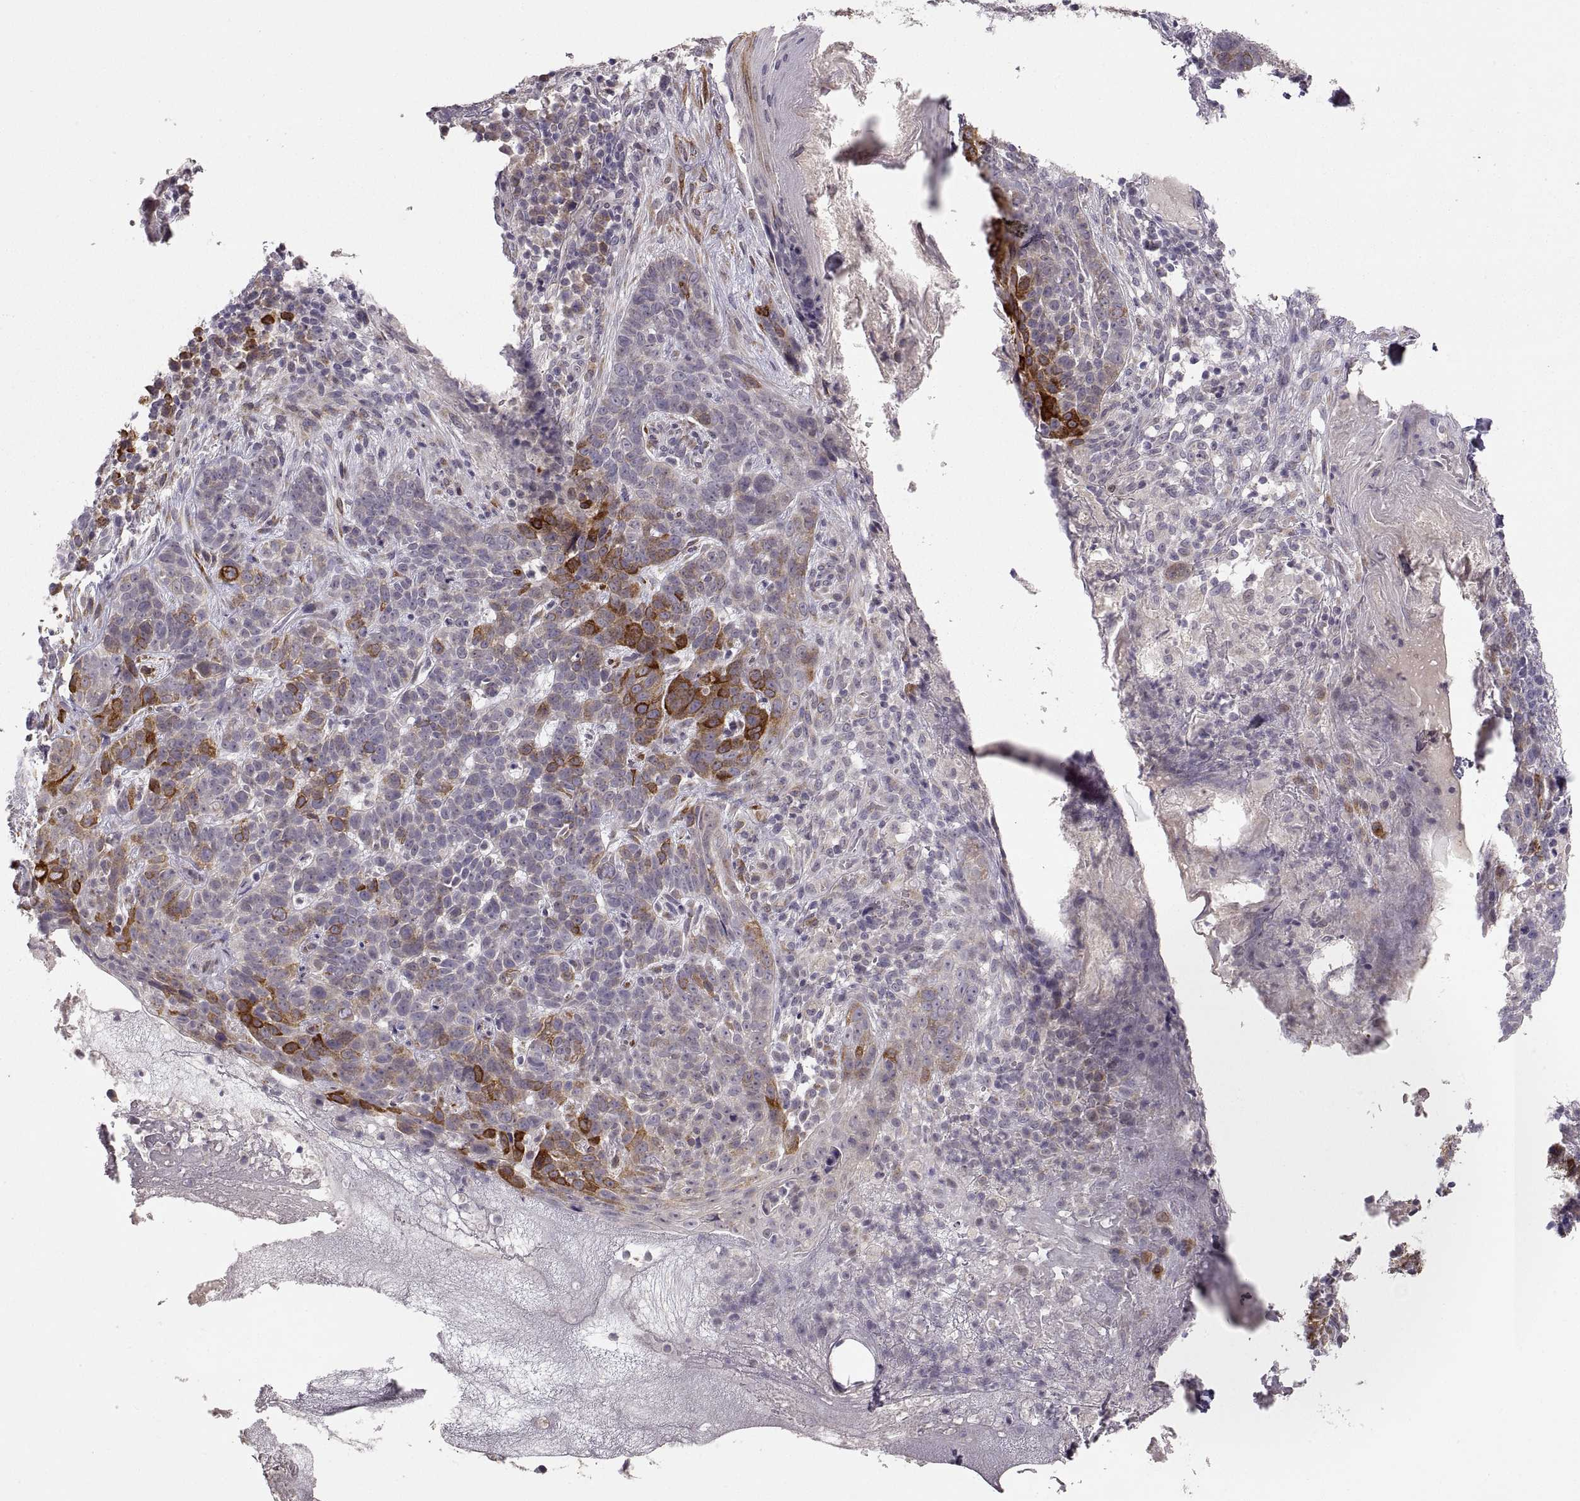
{"staining": {"intensity": "strong", "quantity": "<25%", "location": "cytoplasmic/membranous"}, "tissue": "skin cancer", "cell_type": "Tumor cells", "image_type": "cancer", "snomed": [{"axis": "morphology", "description": "Basal cell carcinoma"}, {"axis": "topography", "description": "Skin"}], "caption": "Protein expression analysis of human skin cancer (basal cell carcinoma) reveals strong cytoplasmic/membranous expression in about <25% of tumor cells.", "gene": "HMGCR", "patient": {"sex": "female", "age": 69}}